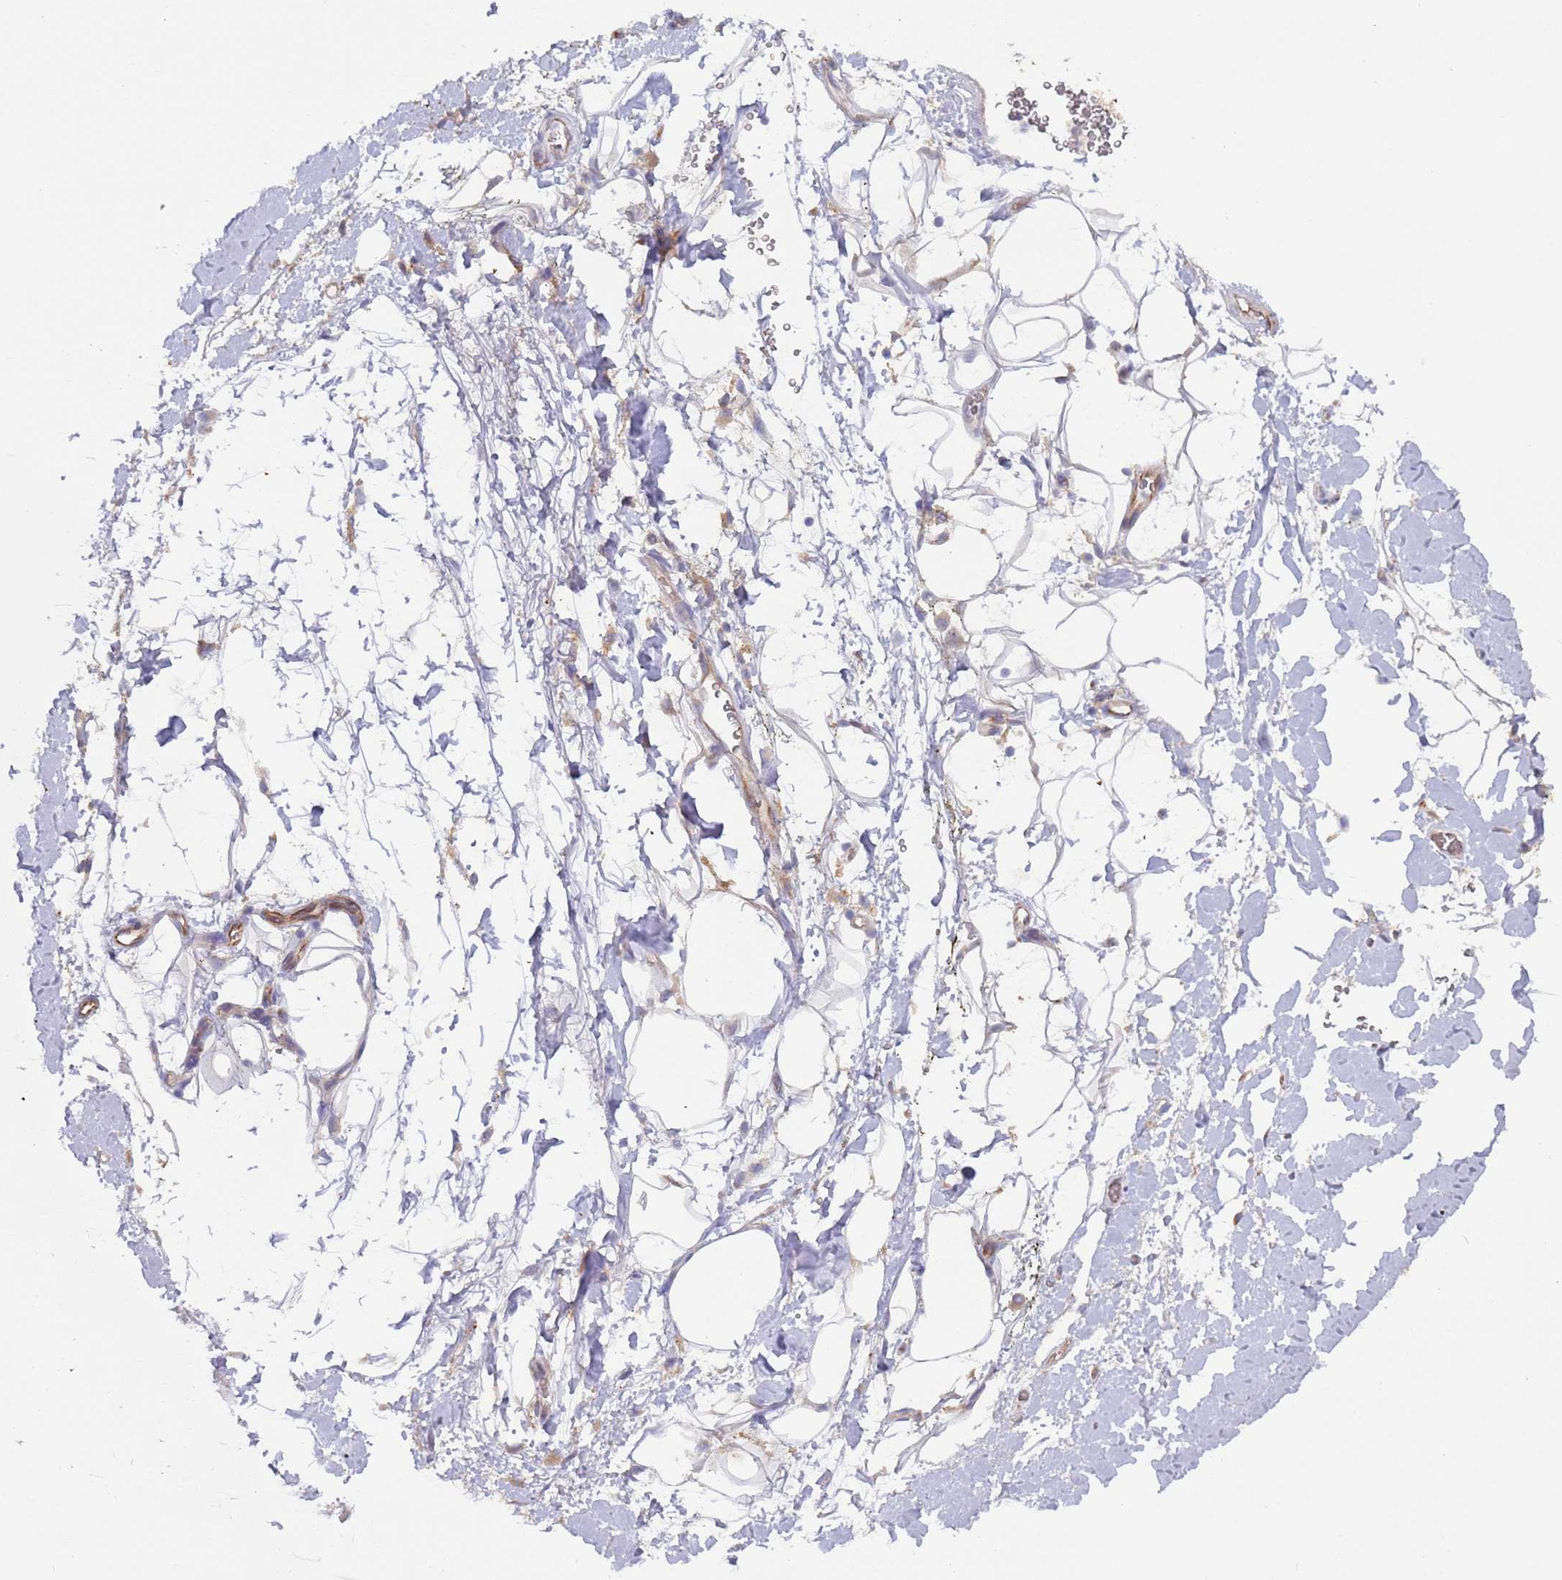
{"staining": {"intensity": "weak", "quantity": "<25%", "location": "cytoplasmic/membranous"}, "tissue": "adipose tissue", "cell_type": "Adipocytes", "image_type": "normal", "snomed": [{"axis": "morphology", "description": "Normal tissue, NOS"}, {"axis": "morphology", "description": "Adenocarcinoma, NOS"}, {"axis": "topography", "description": "Pancreas"}, {"axis": "topography", "description": "Peripheral nerve tissue"}], "caption": "Histopathology image shows no significant protein staining in adipocytes of benign adipose tissue. (Brightfield microscopy of DAB (3,3'-diaminobenzidine) immunohistochemistry at high magnification).", "gene": "MALRD1", "patient": {"sex": "male", "age": 59}}